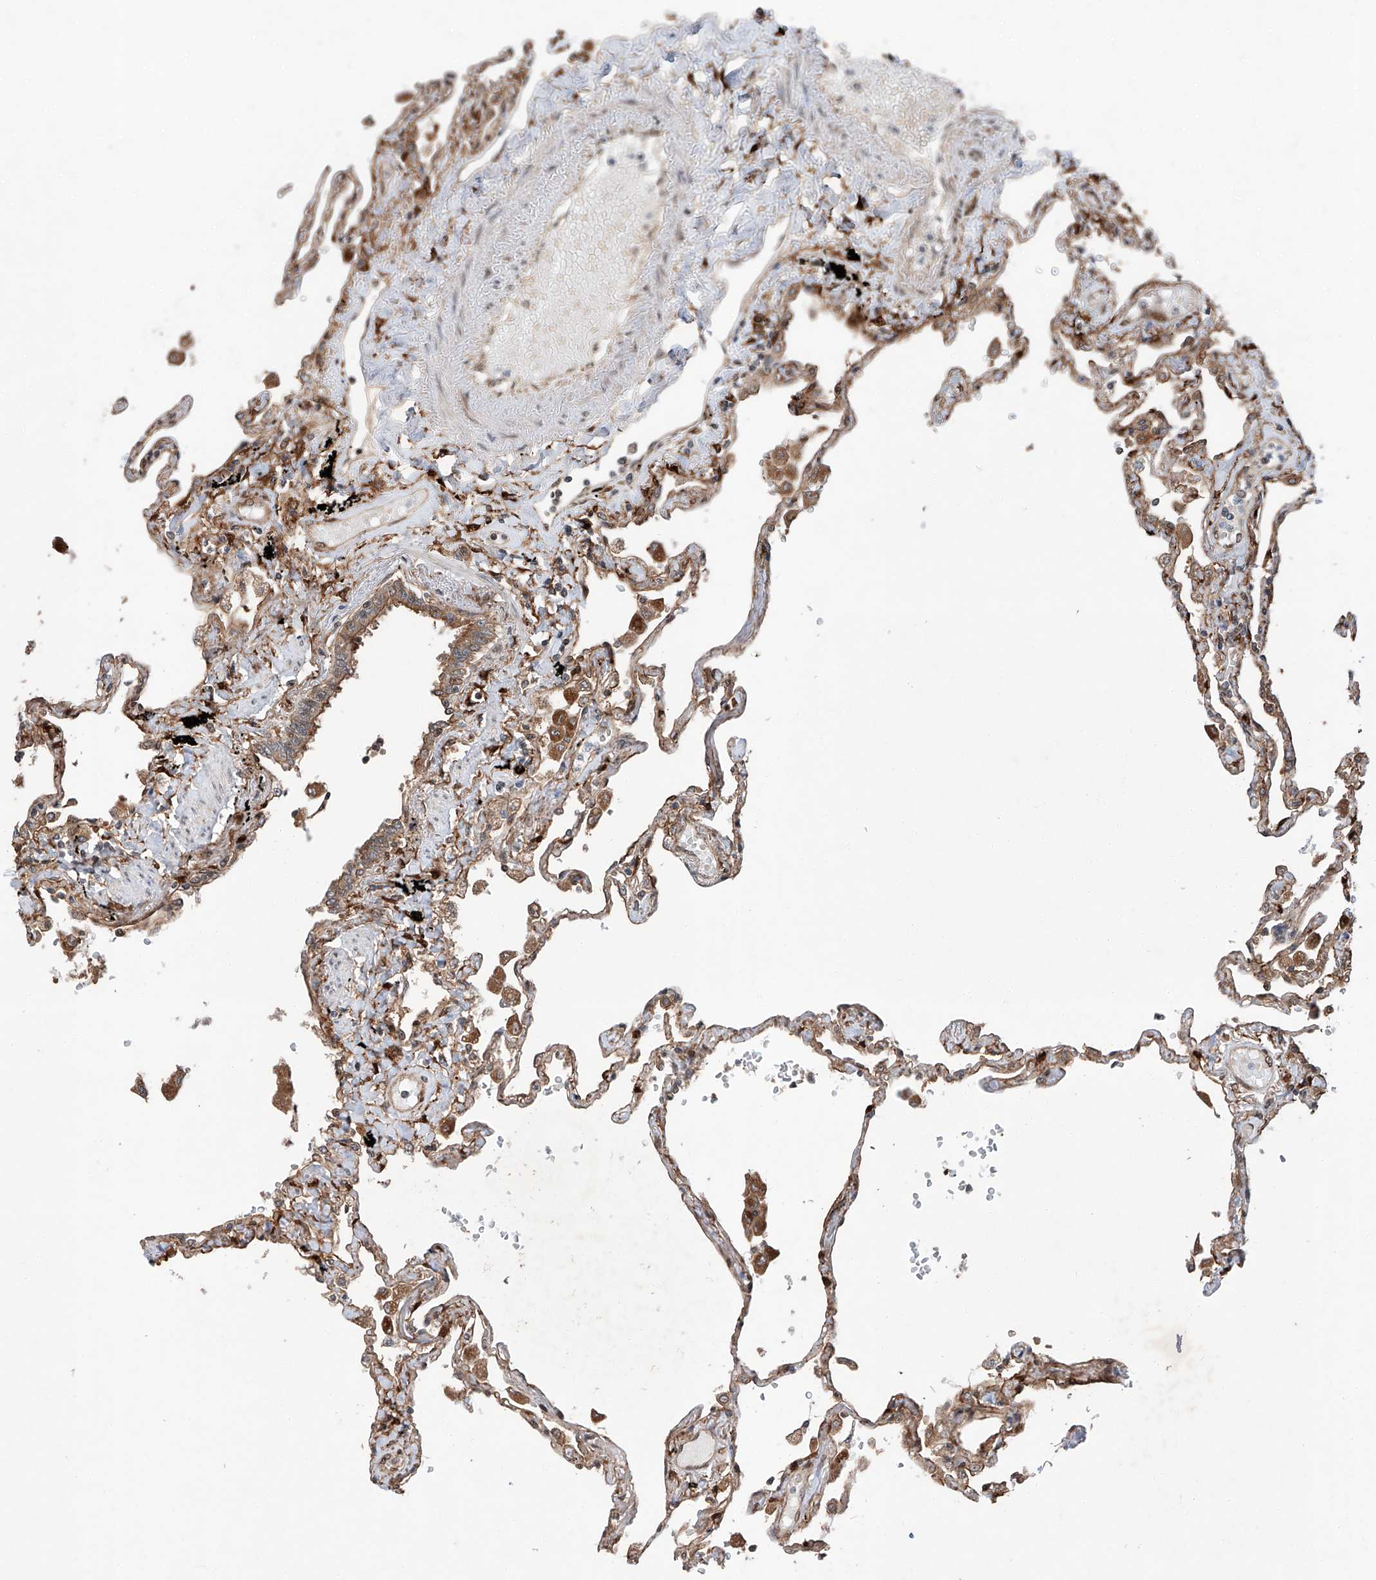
{"staining": {"intensity": "strong", "quantity": ">75%", "location": "cytoplasmic/membranous"}, "tissue": "lung", "cell_type": "Alveolar cells", "image_type": "normal", "snomed": [{"axis": "morphology", "description": "Normal tissue, NOS"}, {"axis": "topography", "description": "Lung"}], "caption": "Lung stained with DAB (3,3'-diaminobenzidine) IHC displays high levels of strong cytoplasmic/membranous expression in approximately >75% of alveolar cells. (IHC, brightfield microscopy, high magnification).", "gene": "ZFP28", "patient": {"sex": "female", "age": 67}}